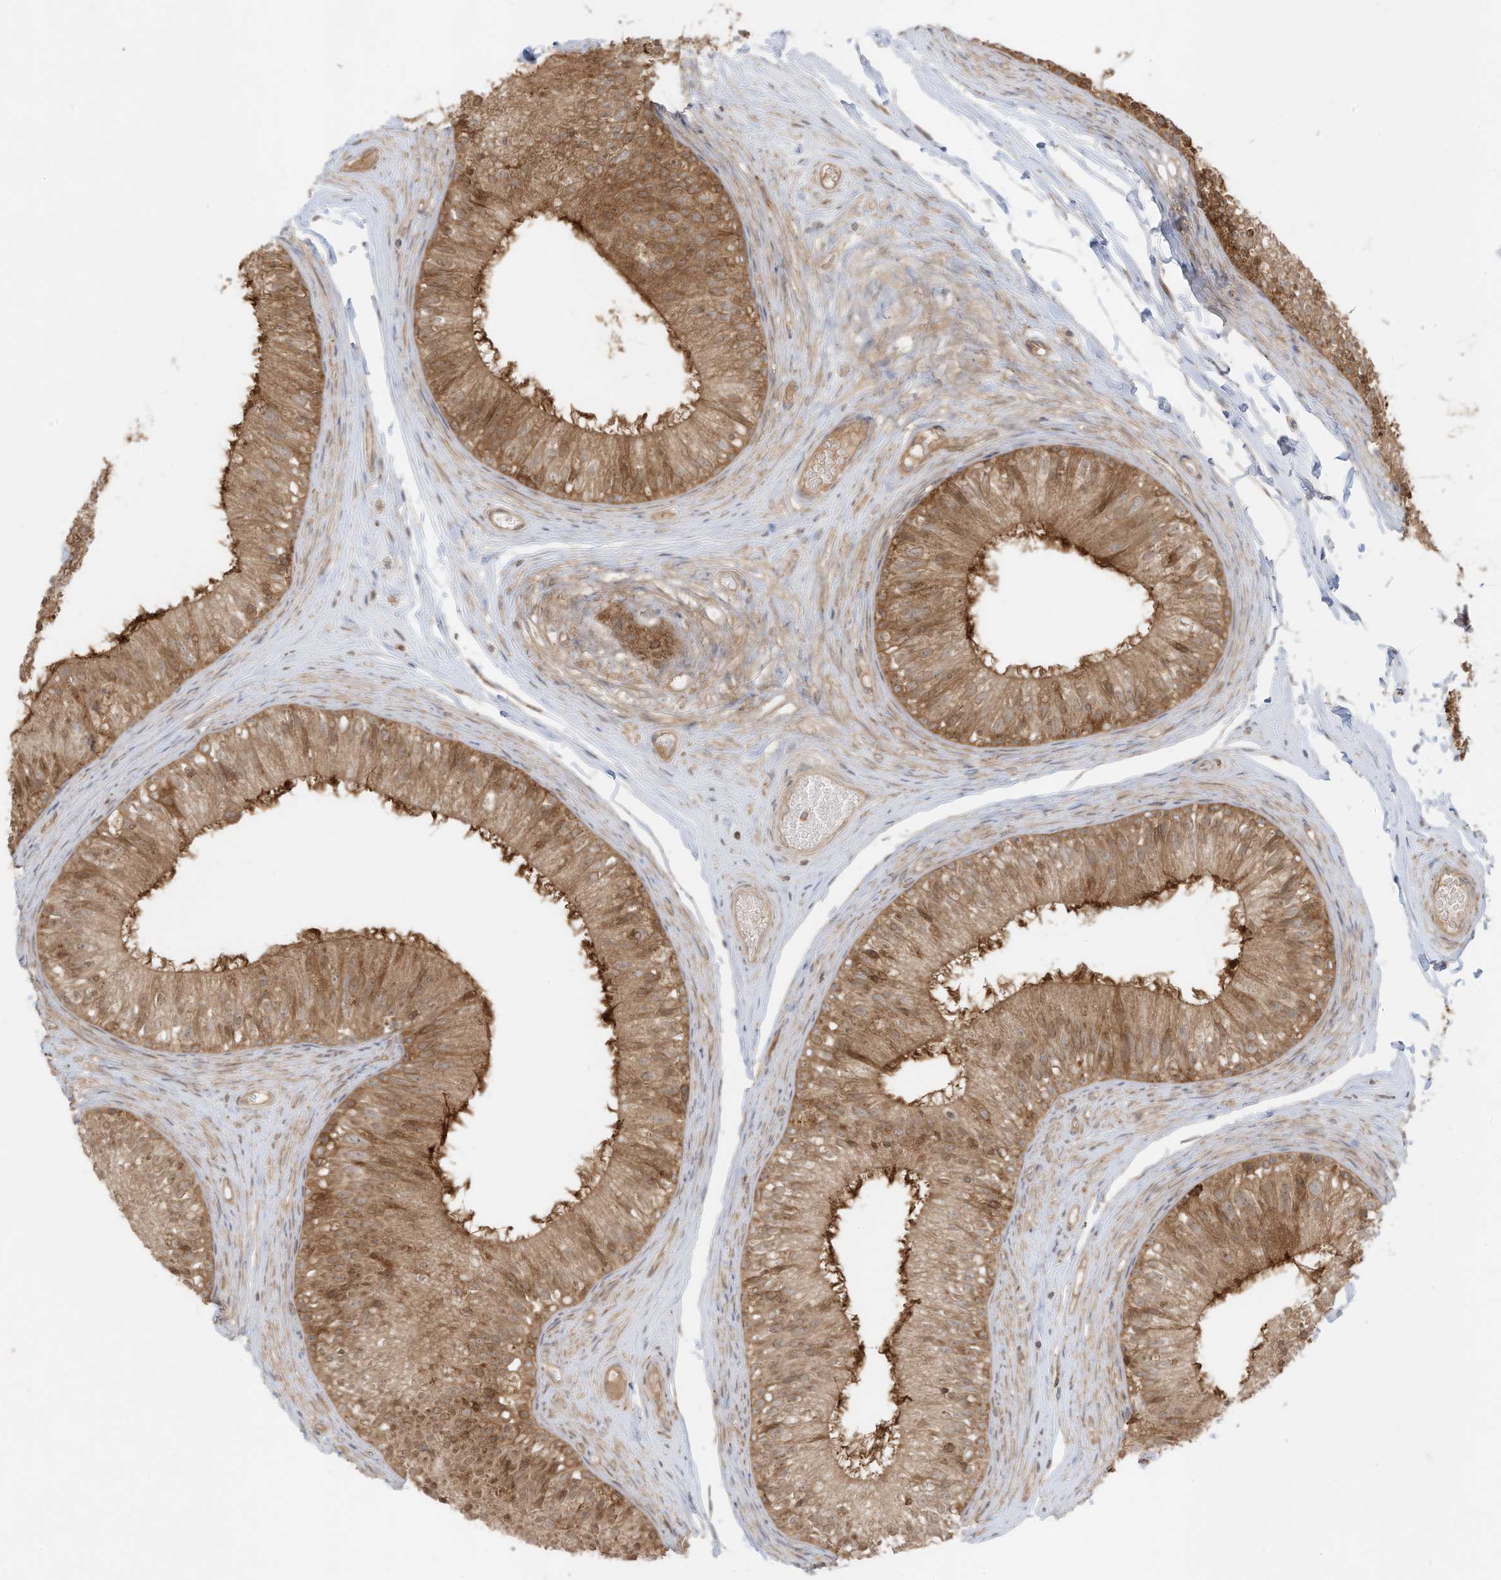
{"staining": {"intensity": "moderate", "quantity": ">75%", "location": "cytoplasmic/membranous"}, "tissue": "epididymis", "cell_type": "Glandular cells", "image_type": "normal", "snomed": [{"axis": "morphology", "description": "Normal tissue, NOS"}, {"axis": "morphology", "description": "Seminoma in situ"}, {"axis": "topography", "description": "Testis"}, {"axis": "topography", "description": "Epididymis"}], "caption": "Moderate cytoplasmic/membranous positivity is appreciated in about >75% of glandular cells in benign epididymis. (Brightfield microscopy of DAB IHC at high magnification).", "gene": "SLC25A12", "patient": {"sex": "male", "age": 28}}